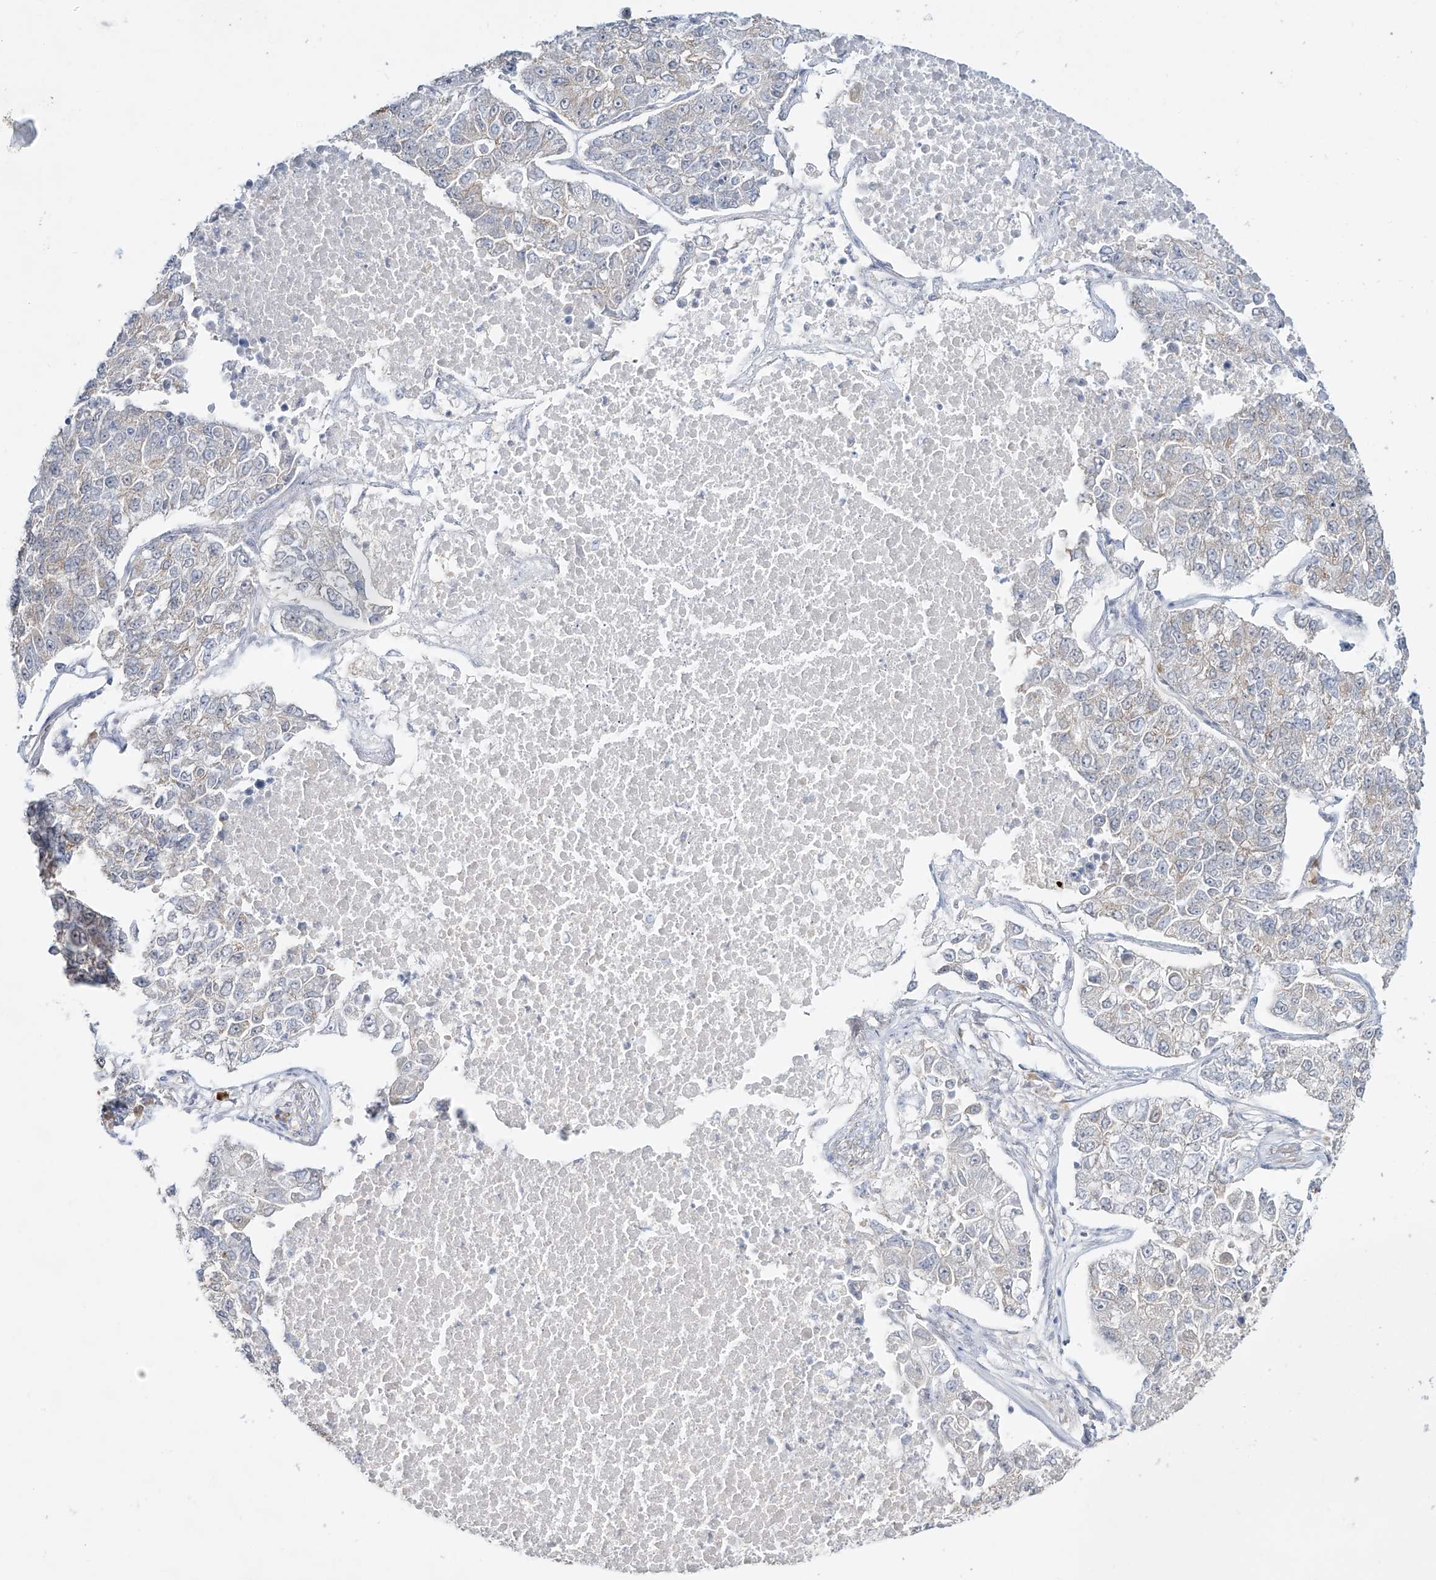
{"staining": {"intensity": "negative", "quantity": "none", "location": "none"}, "tissue": "lung cancer", "cell_type": "Tumor cells", "image_type": "cancer", "snomed": [{"axis": "morphology", "description": "Adenocarcinoma, NOS"}, {"axis": "topography", "description": "Lung"}], "caption": "The IHC photomicrograph has no significant expression in tumor cells of lung cancer (adenocarcinoma) tissue.", "gene": "BSDC1", "patient": {"sex": "male", "age": 49}}